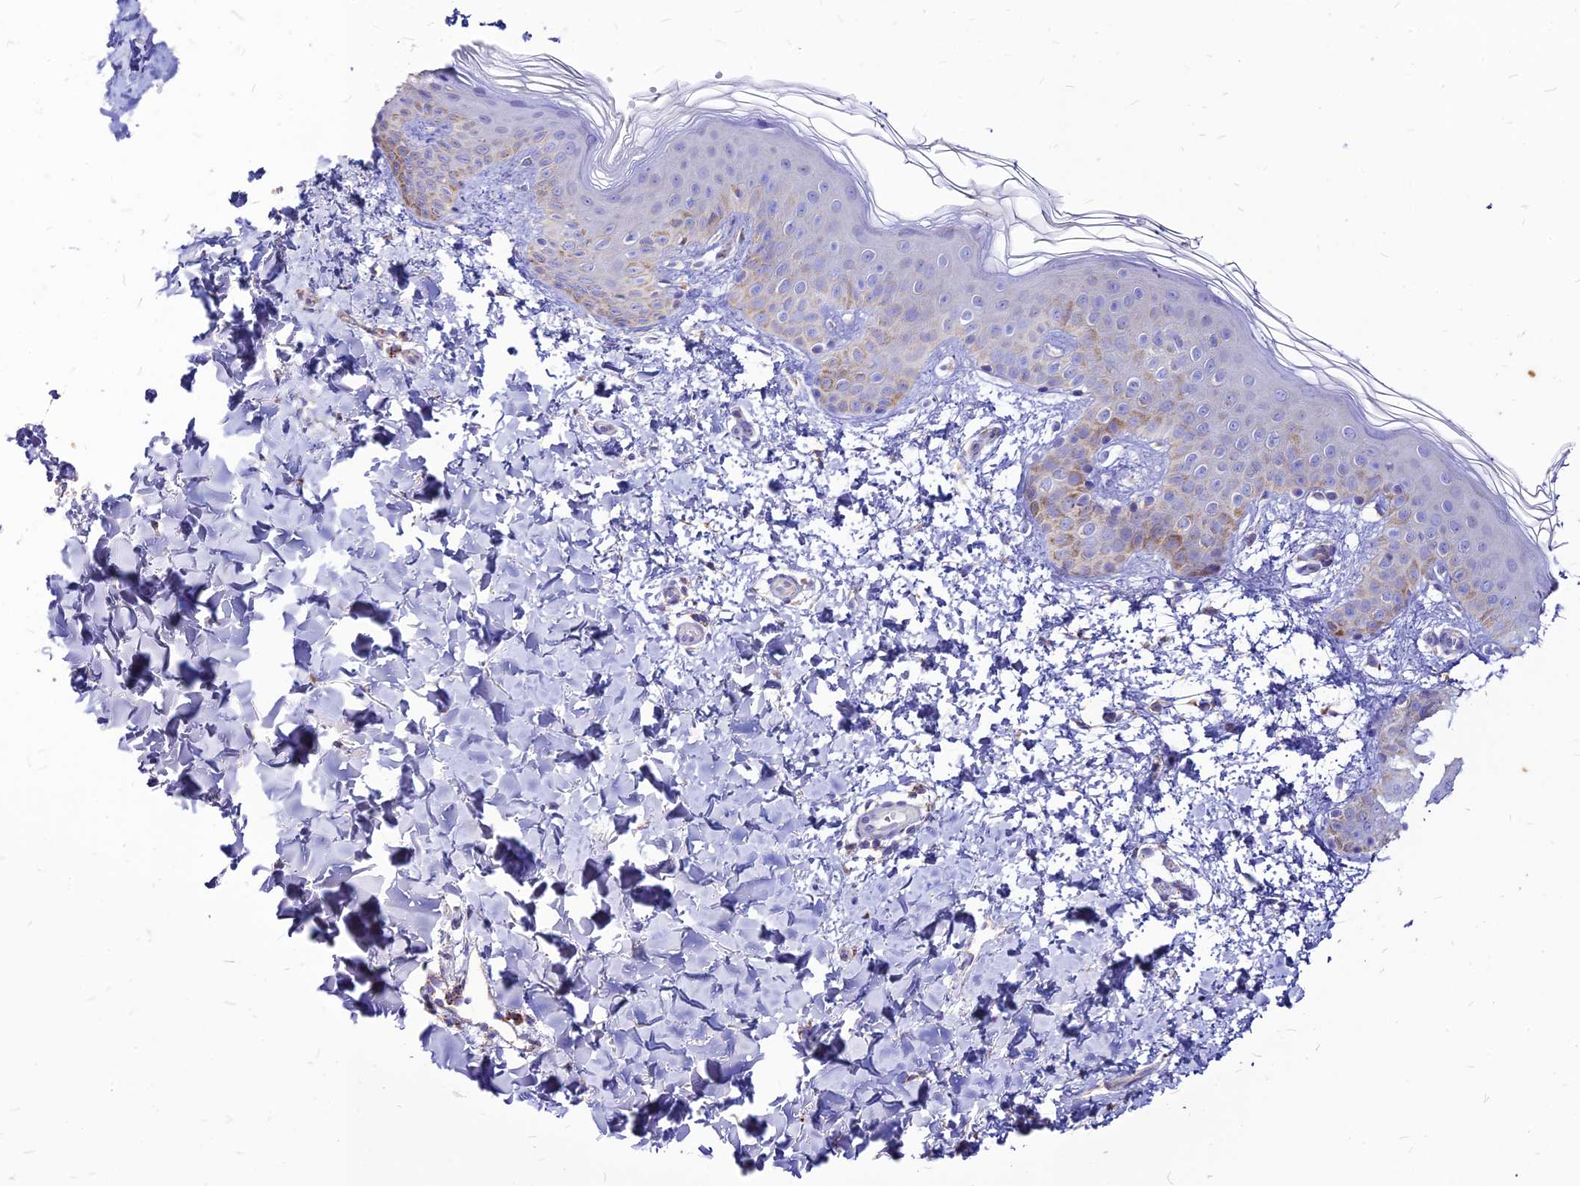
{"staining": {"intensity": "negative", "quantity": "none", "location": "none"}, "tissue": "skin", "cell_type": "Fibroblasts", "image_type": "normal", "snomed": [{"axis": "morphology", "description": "Normal tissue, NOS"}, {"axis": "topography", "description": "Skin"}], "caption": "Immunohistochemical staining of unremarkable skin demonstrates no significant positivity in fibroblasts.", "gene": "ECI1", "patient": {"sex": "female", "age": 58}}